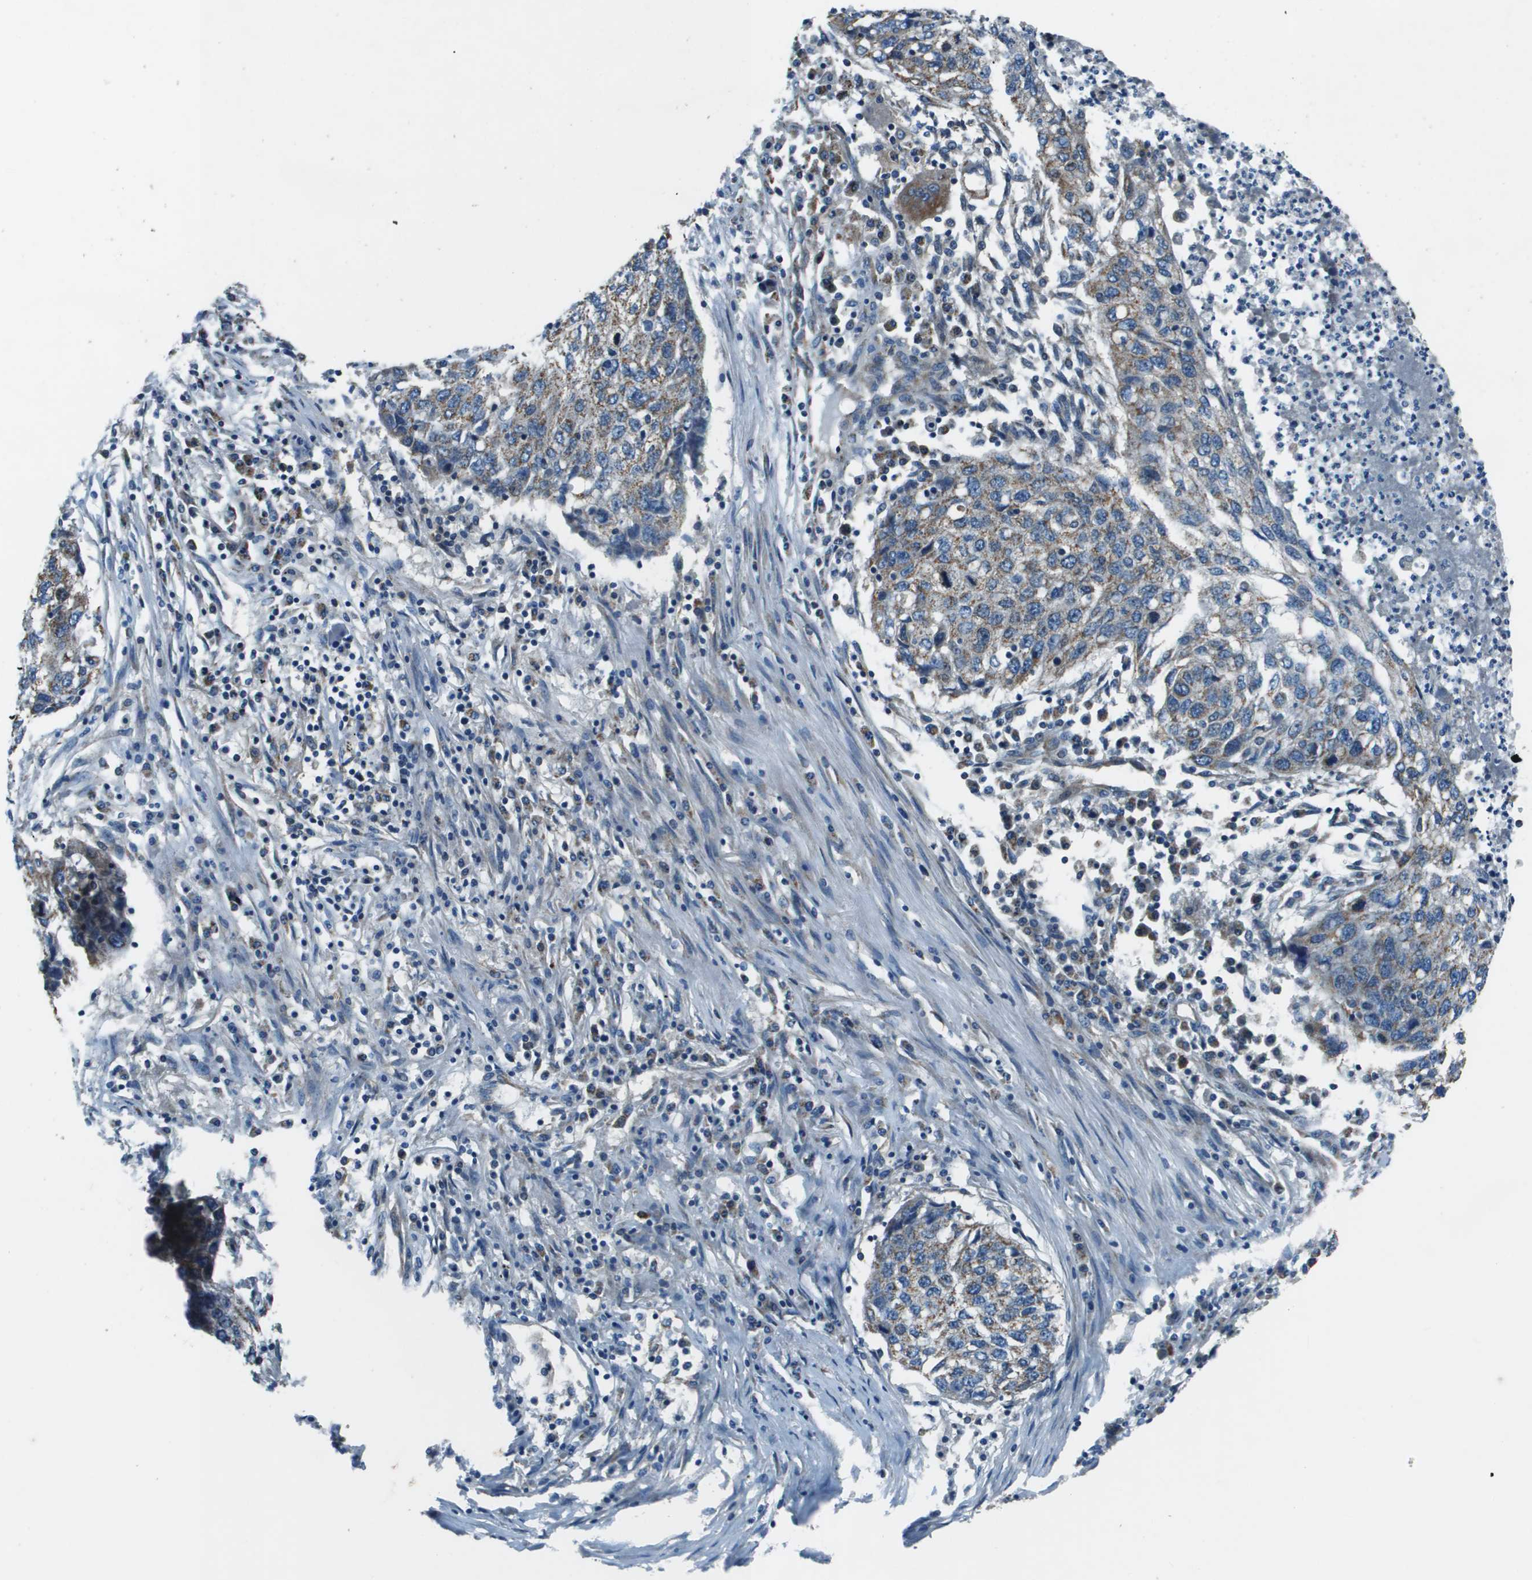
{"staining": {"intensity": "weak", "quantity": "<25%", "location": "cytoplasmic/membranous"}, "tissue": "lung cancer", "cell_type": "Tumor cells", "image_type": "cancer", "snomed": [{"axis": "morphology", "description": "Squamous cell carcinoma, NOS"}, {"axis": "topography", "description": "Lung"}], "caption": "There is no significant expression in tumor cells of lung squamous cell carcinoma.", "gene": "TMEM51", "patient": {"sex": "female", "age": 63}}